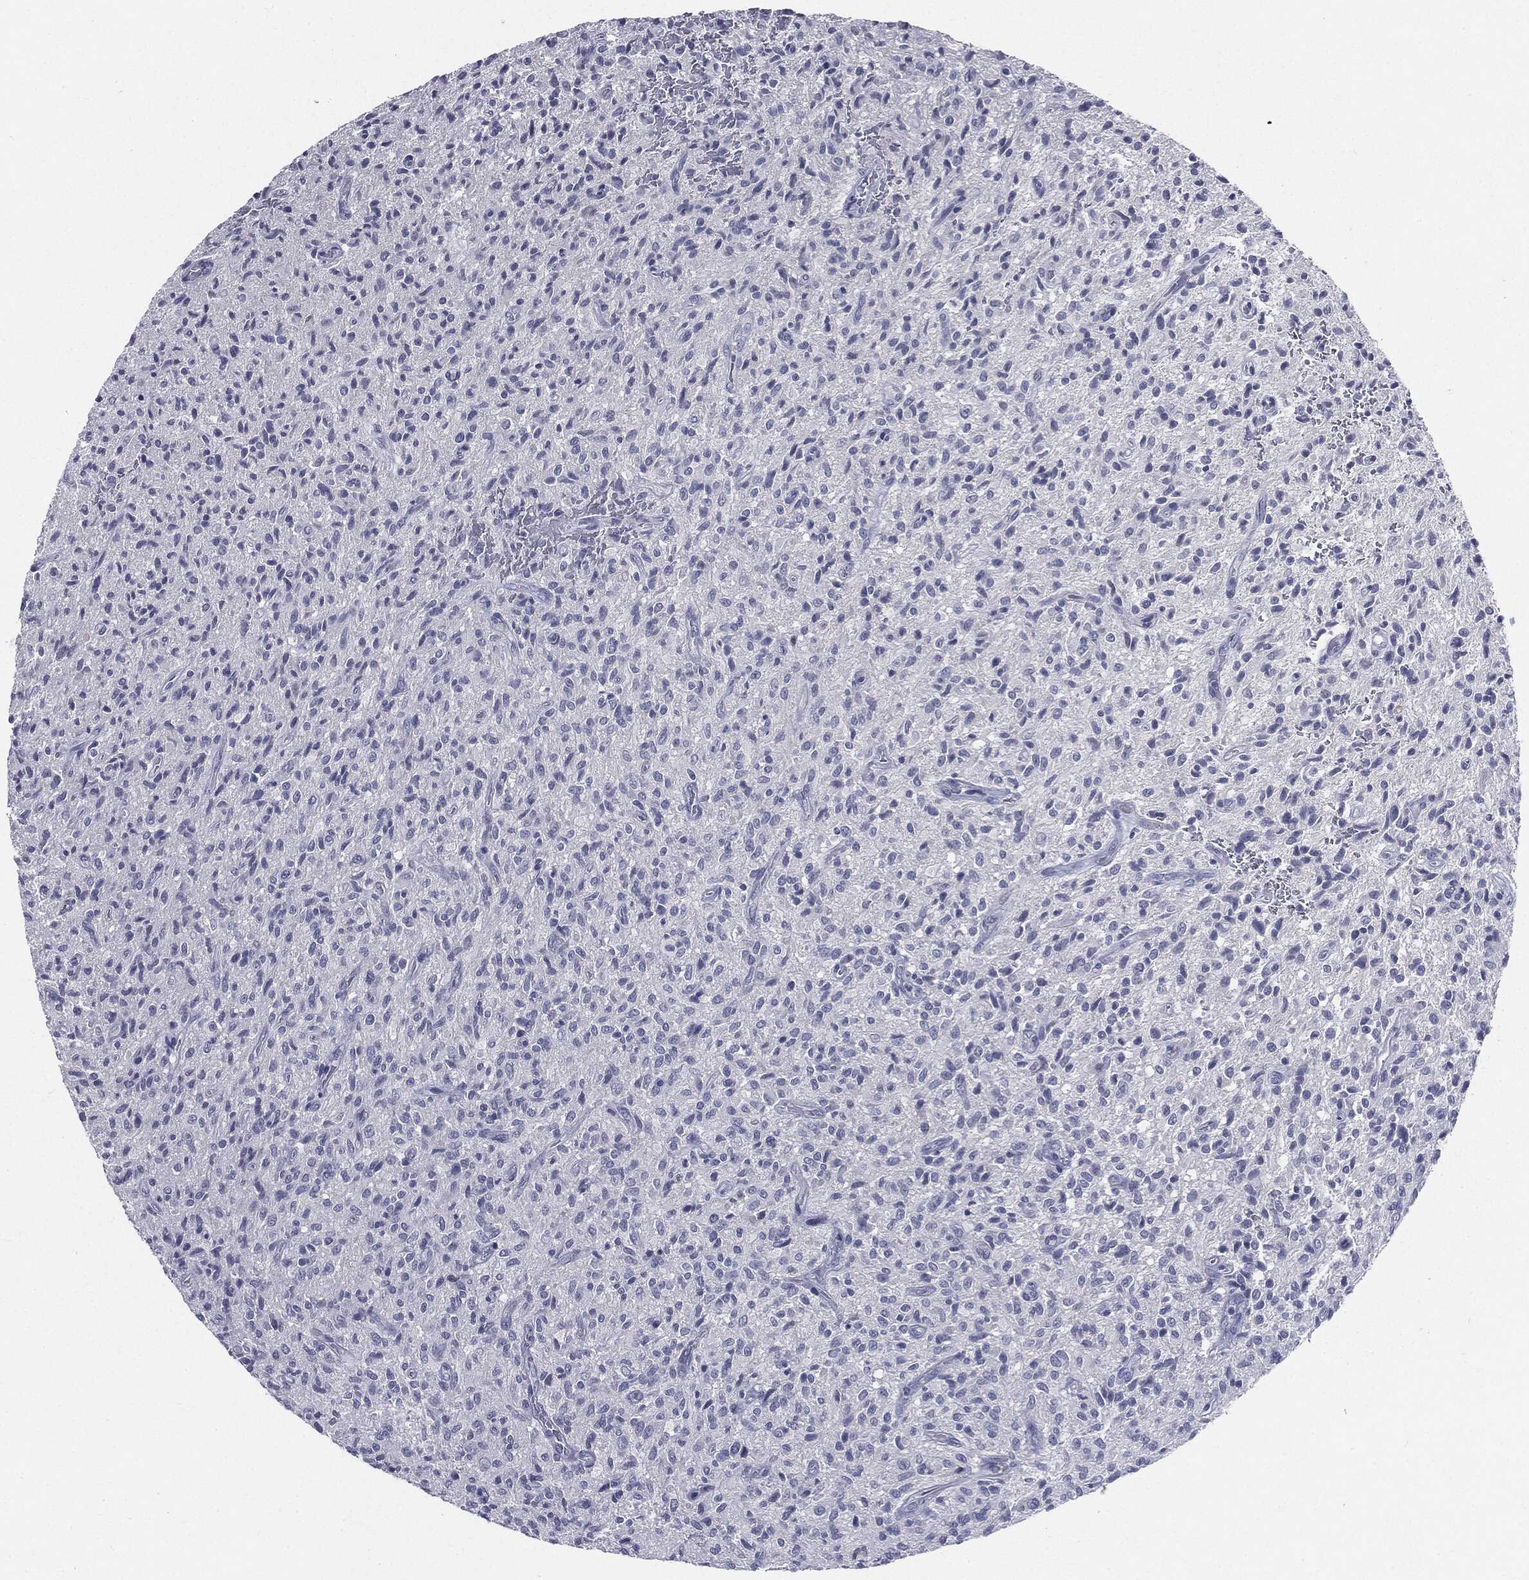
{"staining": {"intensity": "negative", "quantity": "none", "location": "none"}, "tissue": "glioma", "cell_type": "Tumor cells", "image_type": "cancer", "snomed": [{"axis": "morphology", "description": "Glioma, malignant, High grade"}, {"axis": "topography", "description": "Brain"}], "caption": "An image of human high-grade glioma (malignant) is negative for staining in tumor cells. (DAB immunohistochemistry visualized using brightfield microscopy, high magnification).", "gene": "CGB1", "patient": {"sex": "male", "age": 64}}